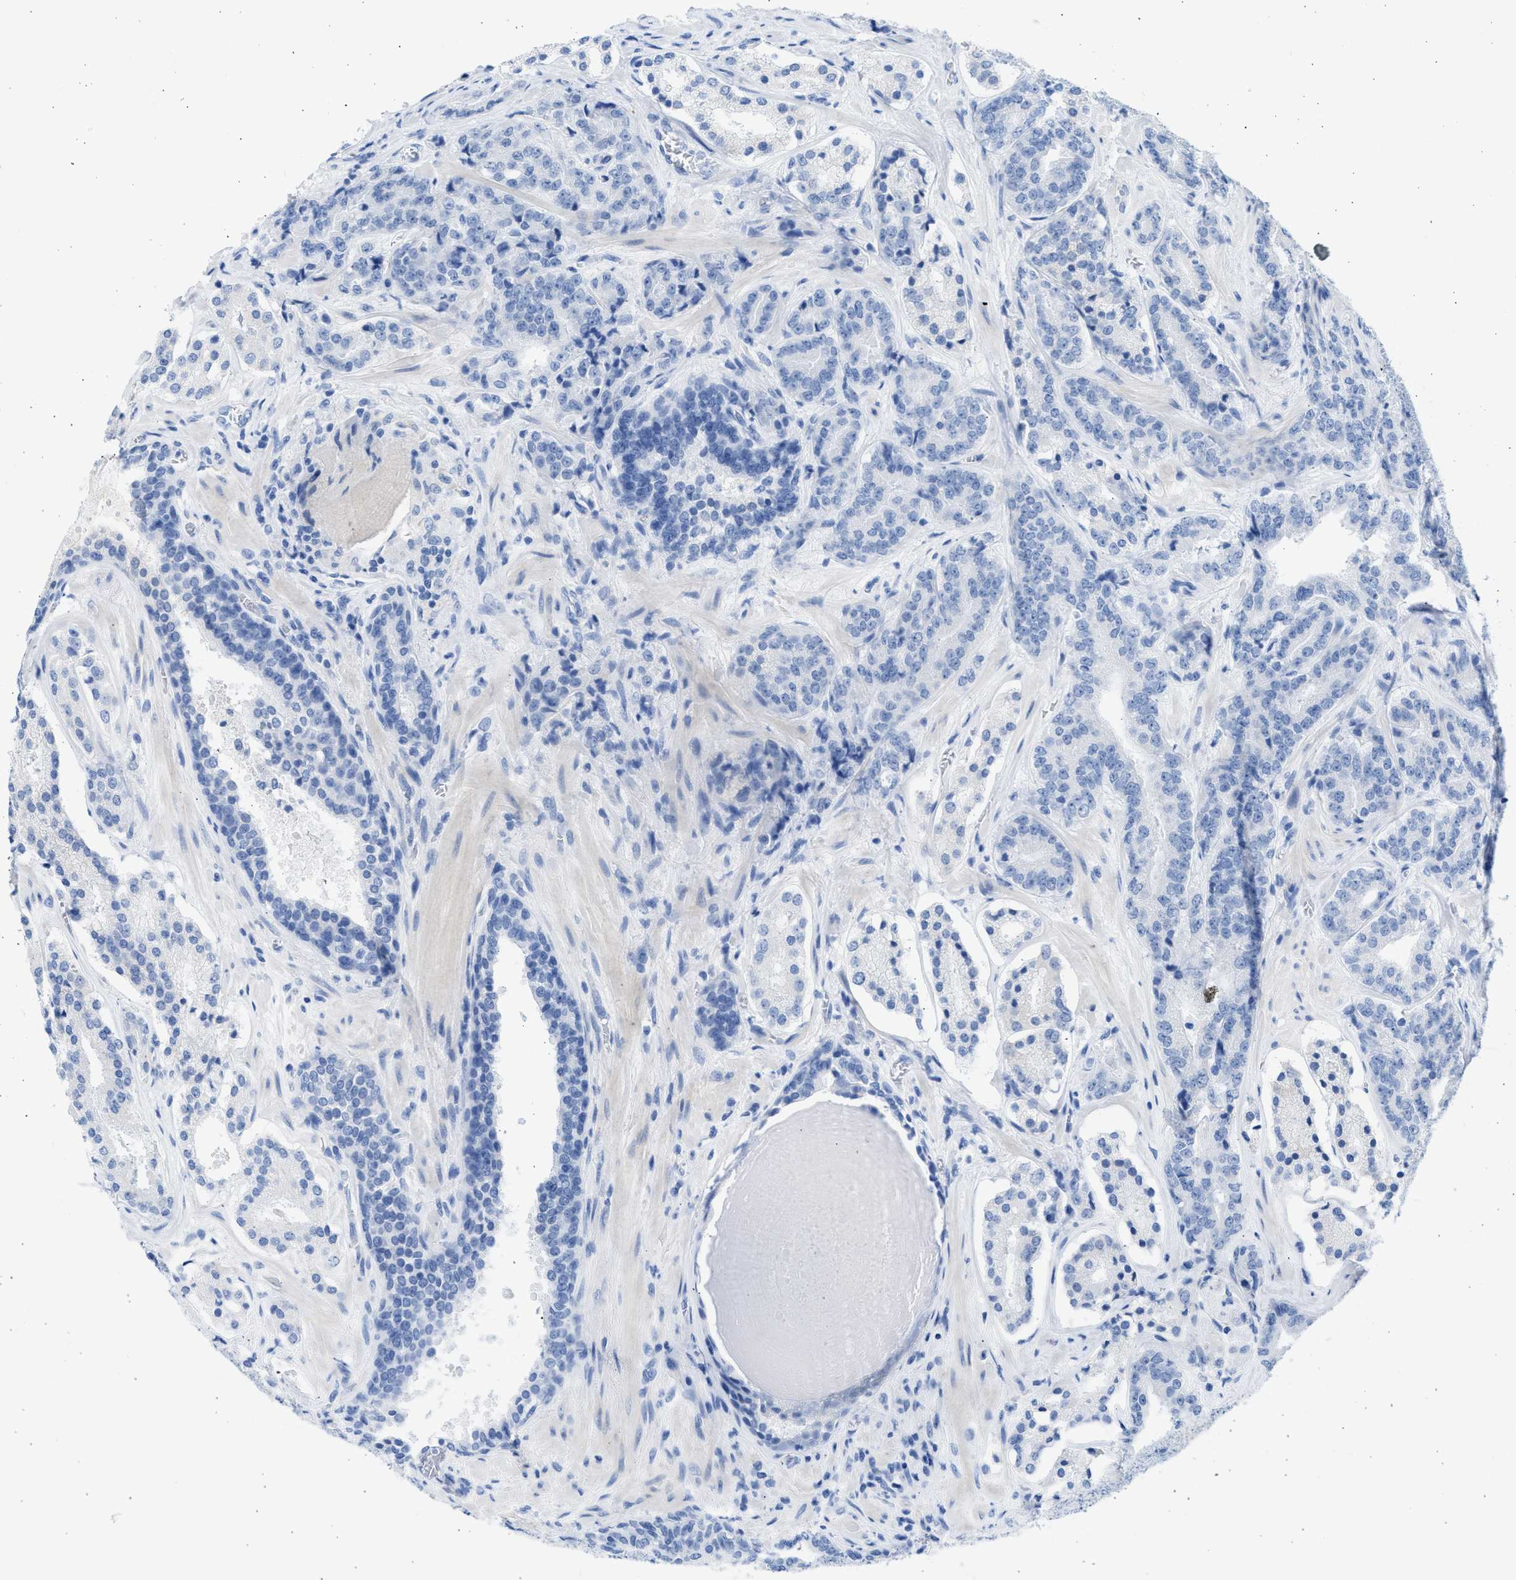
{"staining": {"intensity": "negative", "quantity": "none", "location": "none"}, "tissue": "prostate cancer", "cell_type": "Tumor cells", "image_type": "cancer", "snomed": [{"axis": "morphology", "description": "Adenocarcinoma, High grade"}, {"axis": "topography", "description": "Prostate"}], "caption": "This is a histopathology image of IHC staining of prostate cancer, which shows no staining in tumor cells.", "gene": "SPATA3", "patient": {"sex": "male", "age": 60}}